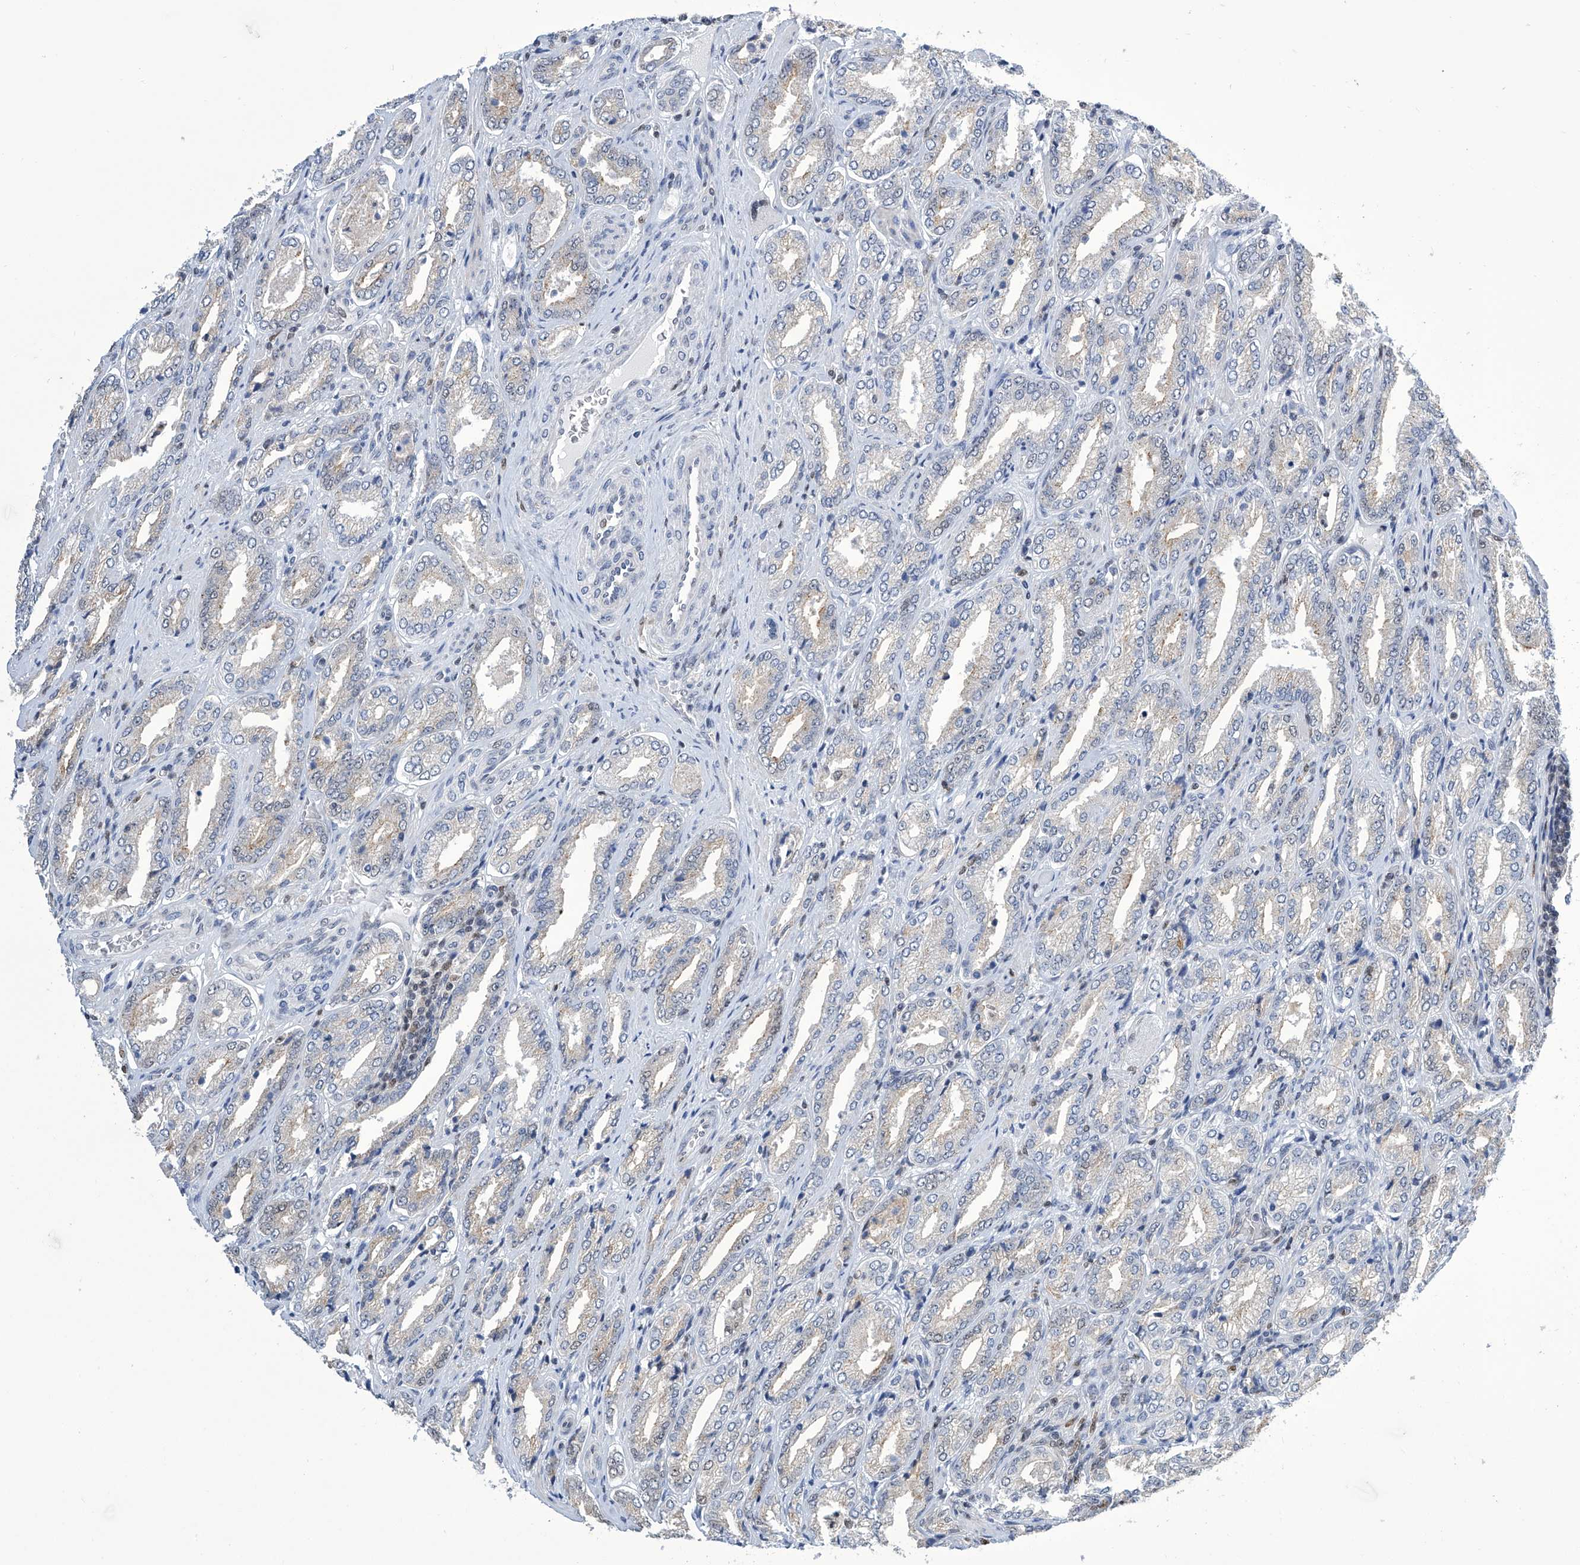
{"staining": {"intensity": "negative", "quantity": "none", "location": "none"}, "tissue": "prostate cancer", "cell_type": "Tumor cells", "image_type": "cancer", "snomed": [{"axis": "morphology", "description": "Adenocarcinoma, Low grade"}, {"axis": "topography", "description": "Prostate"}], "caption": "Immunohistochemical staining of human adenocarcinoma (low-grade) (prostate) demonstrates no significant staining in tumor cells. (DAB immunohistochemistry (IHC) with hematoxylin counter stain).", "gene": "SREBF2", "patient": {"sex": "male", "age": 62}}